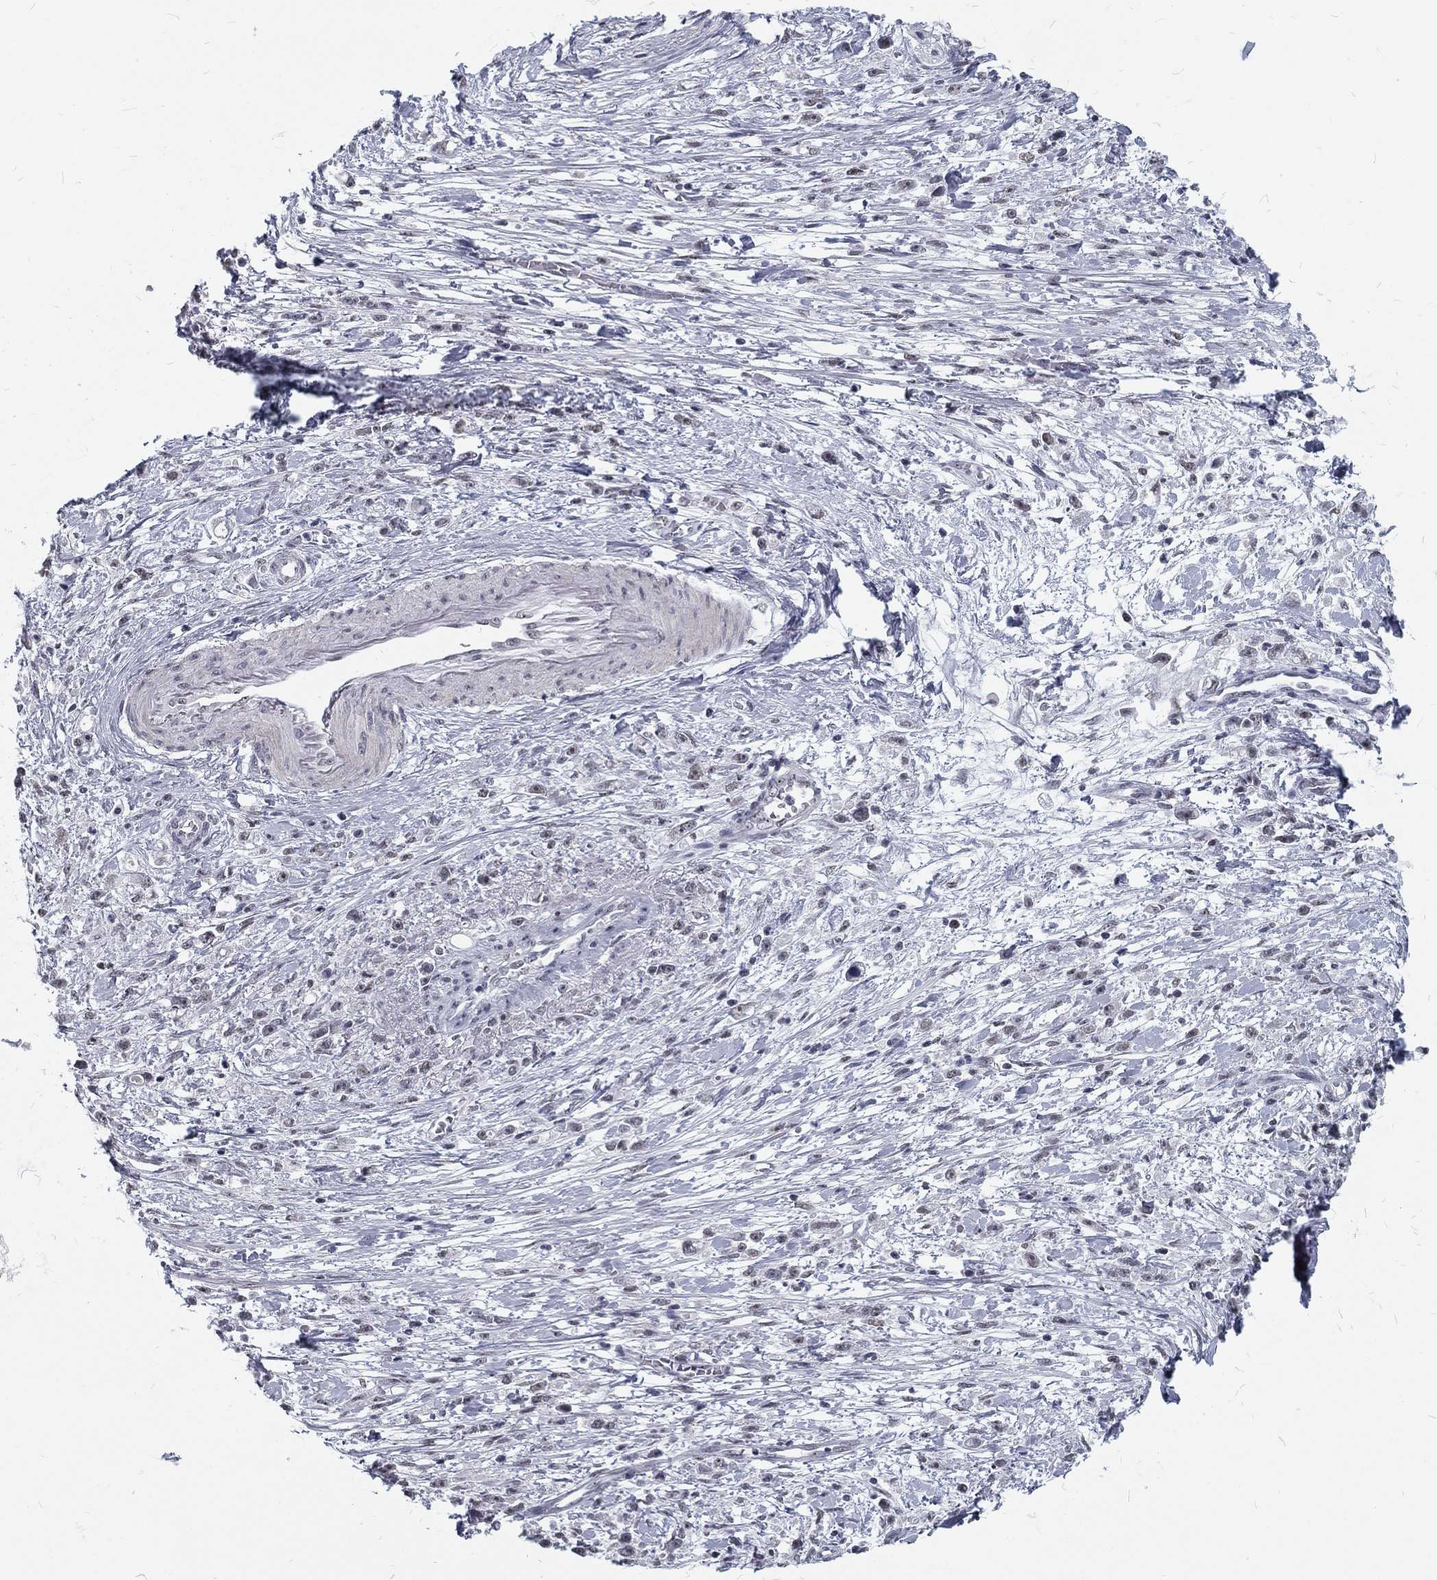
{"staining": {"intensity": "negative", "quantity": "none", "location": "none"}, "tissue": "stomach cancer", "cell_type": "Tumor cells", "image_type": "cancer", "snomed": [{"axis": "morphology", "description": "Adenocarcinoma, NOS"}, {"axis": "topography", "description": "Stomach"}], "caption": "Stomach adenocarcinoma stained for a protein using IHC demonstrates no positivity tumor cells.", "gene": "SNORC", "patient": {"sex": "female", "age": 59}}